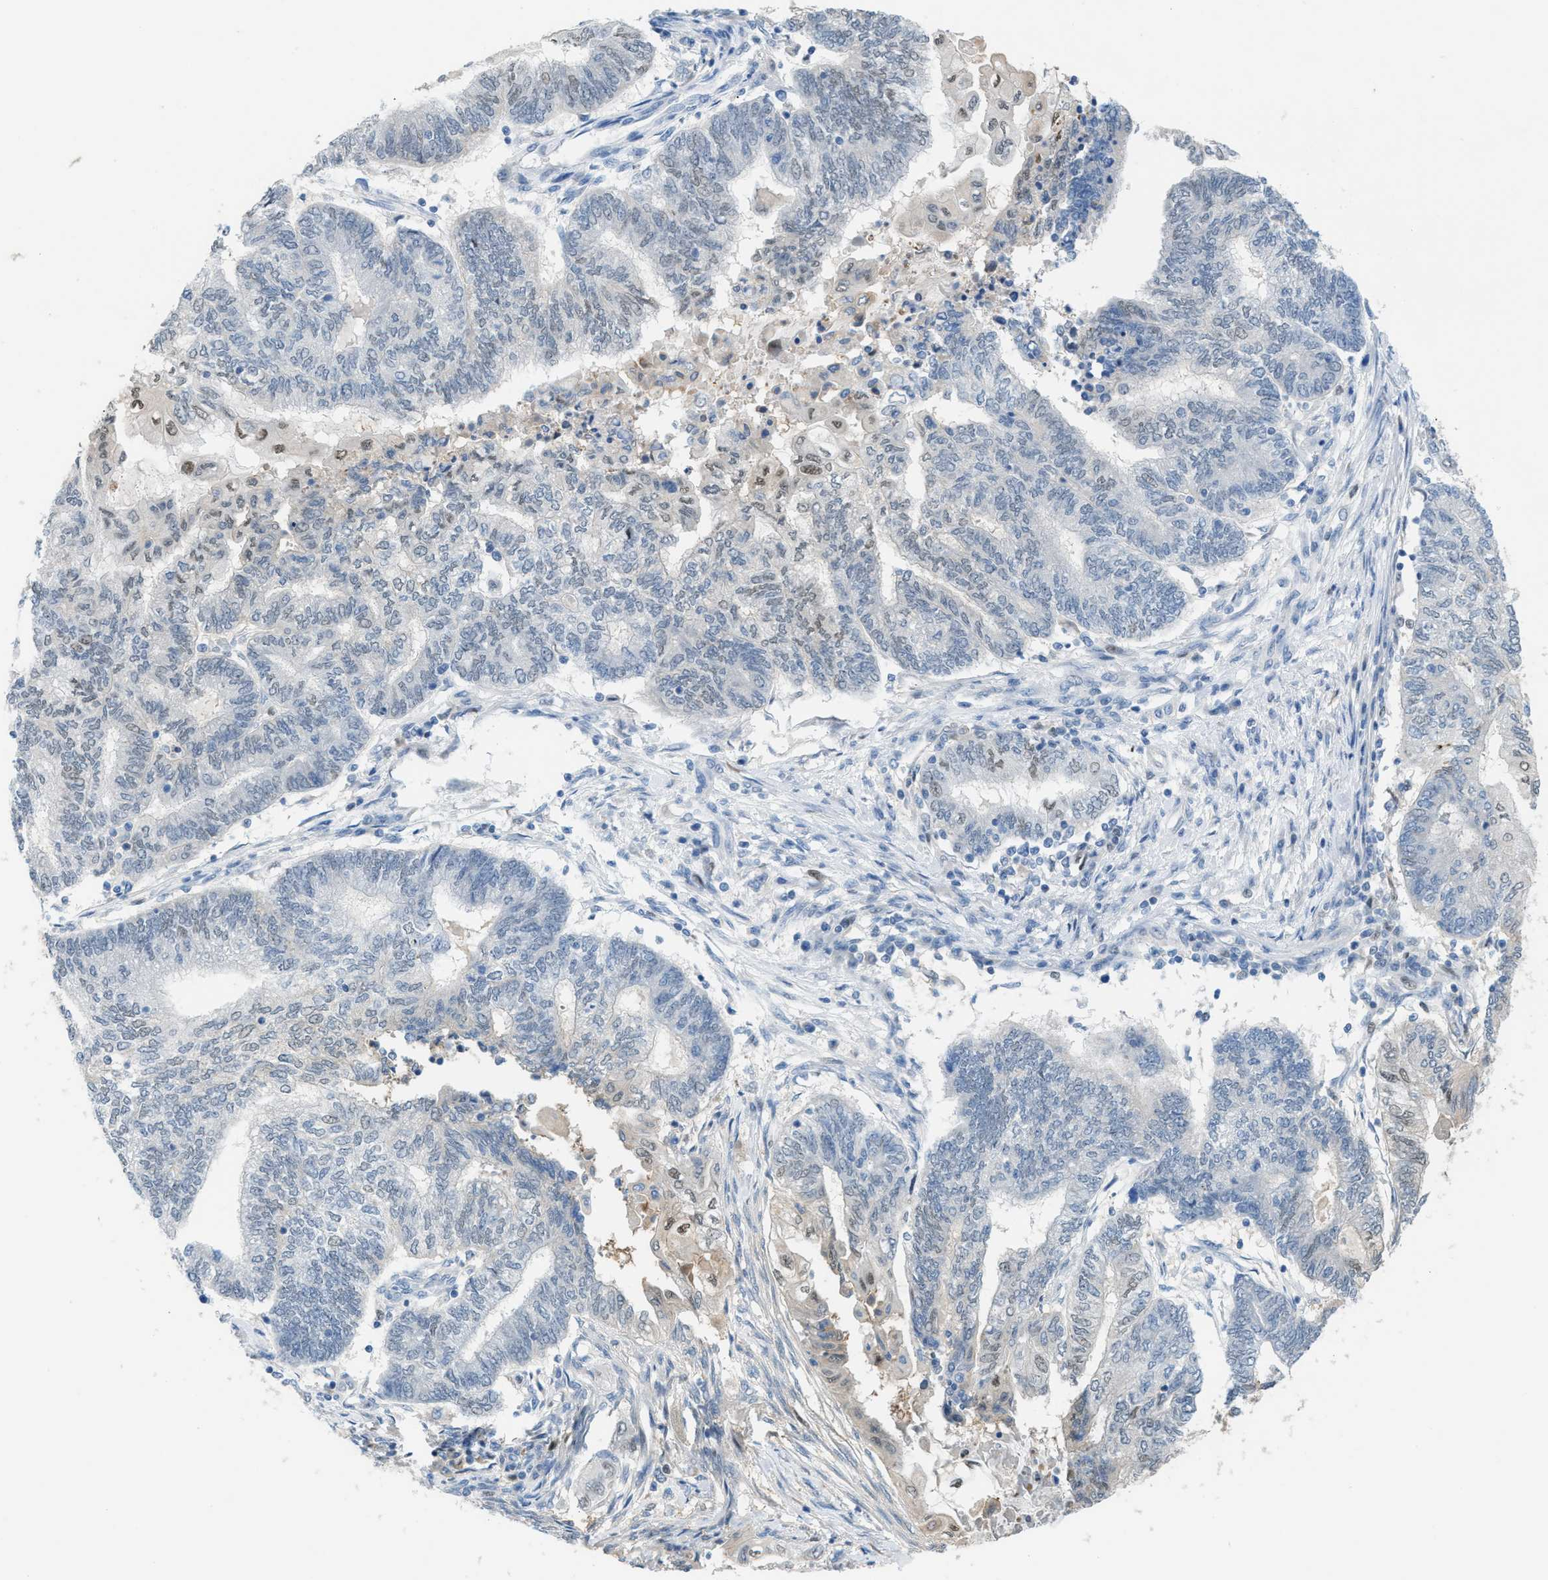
{"staining": {"intensity": "negative", "quantity": "none", "location": "none"}, "tissue": "endometrial cancer", "cell_type": "Tumor cells", "image_type": "cancer", "snomed": [{"axis": "morphology", "description": "Adenocarcinoma, NOS"}, {"axis": "topography", "description": "Uterus"}, {"axis": "topography", "description": "Endometrium"}], "caption": "Tumor cells show no significant positivity in adenocarcinoma (endometrial). Brightfield microscopy of immunohistochemistry stained with DAB (3,3'-diaminobenzidine) (brown) and hematoxylin (blue), captured at high magnification.", "gene": "PPM1D", "patient": {"sex": "female", "age": 70}}